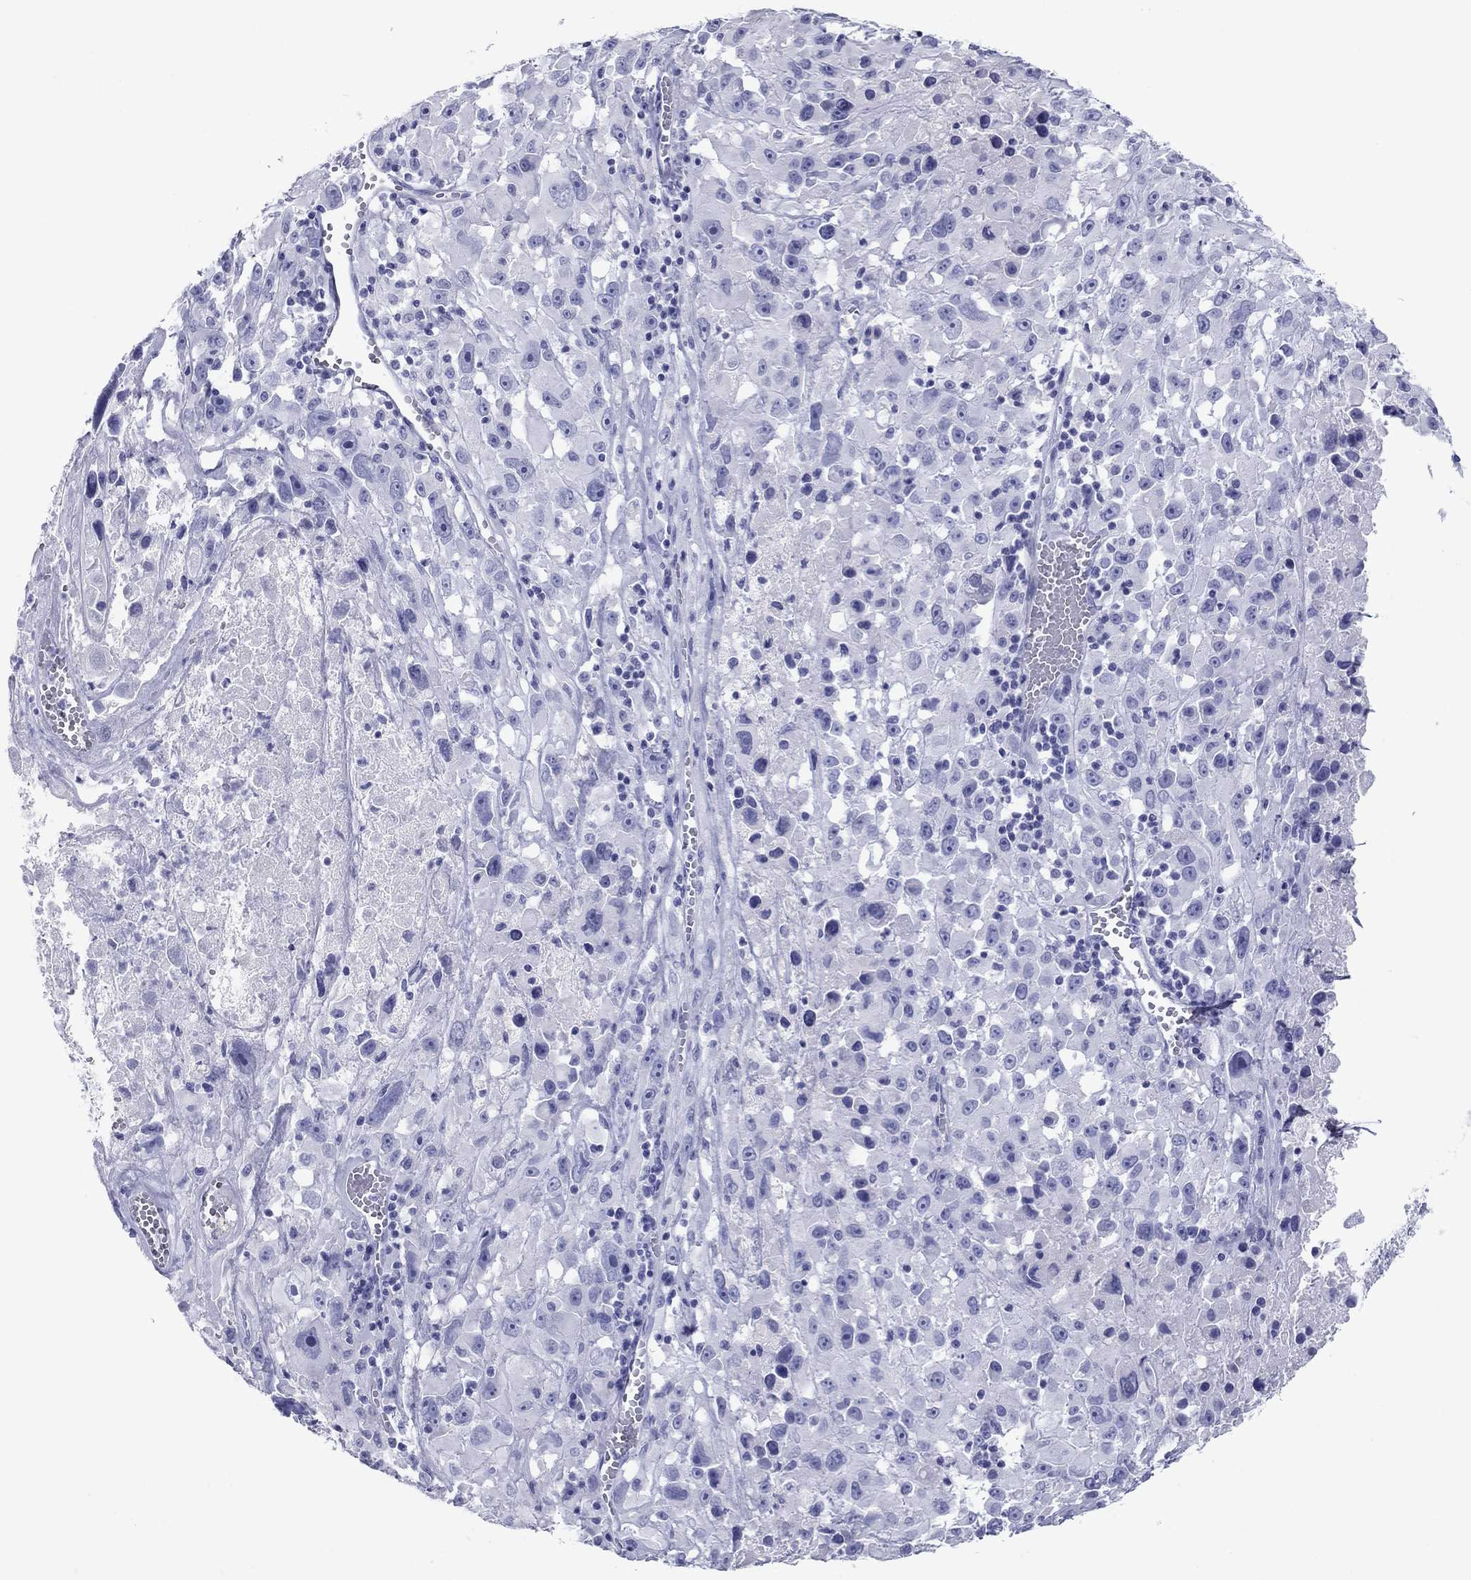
{"staining": {"intensity": "negative", "quantity": "none", "location": "none"}, "tissue": "melanoma", "cell_type": "Tumor cells", "image_type": "cancer", "snomed": [{"axis": "morphology", "description": "Malignant melanoma, Metastatic site"}, {"axis": "topography", "description": "Lymph node"}], "caption": "Immunohistochemical staining of melanoma exhibits no significant positivity in tumor cells.", "gene": "ATP4A", "patient": {"sex": "male", "age": 50}}